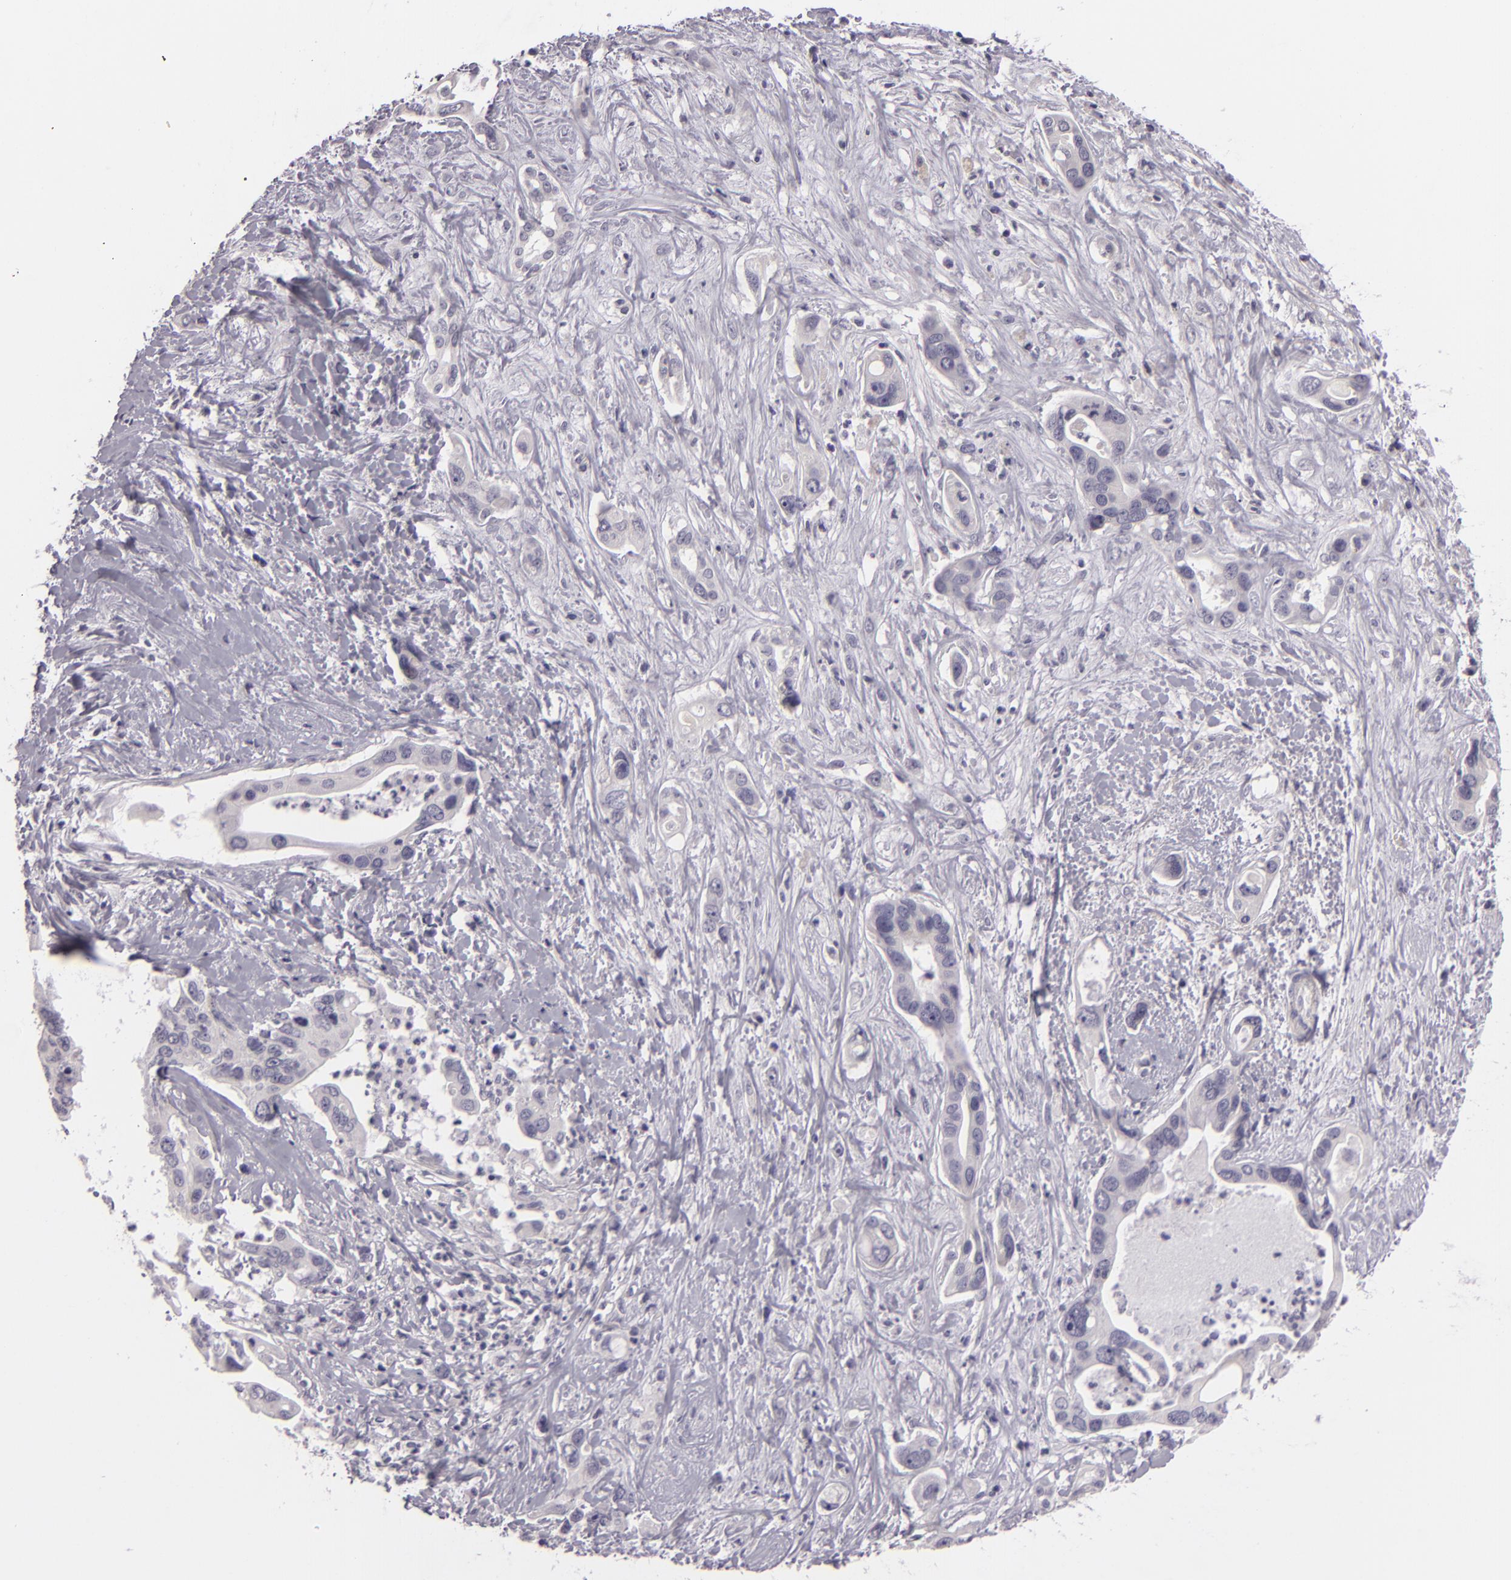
{"staining": {"intensity": "weak", "quantity": "<25%", "location": "cytoplasmic/membranous"}, "tissue": "liver cancer", "cell_type": "Tumor cells", "image_type": "cancer", "snomed": [{"axis": "morphology", "description": "Cholangiocarcinoma"}, {"axis": "topography", "description": "Liver"}], "caption": "High power microscopy photomicrograph of an immunohistochemistry (IHC) histopathology image of cholangiocarcinoma (liver), revealing no significant staining in tumor cells. Brightfield microscopy of immunohistochemistry (IHC) stained with DAB (brown) and hematoxylin (blue), captured at high magnification.", "gene": "EGFL6", "patient": {"sex": "female", "age": 65}}